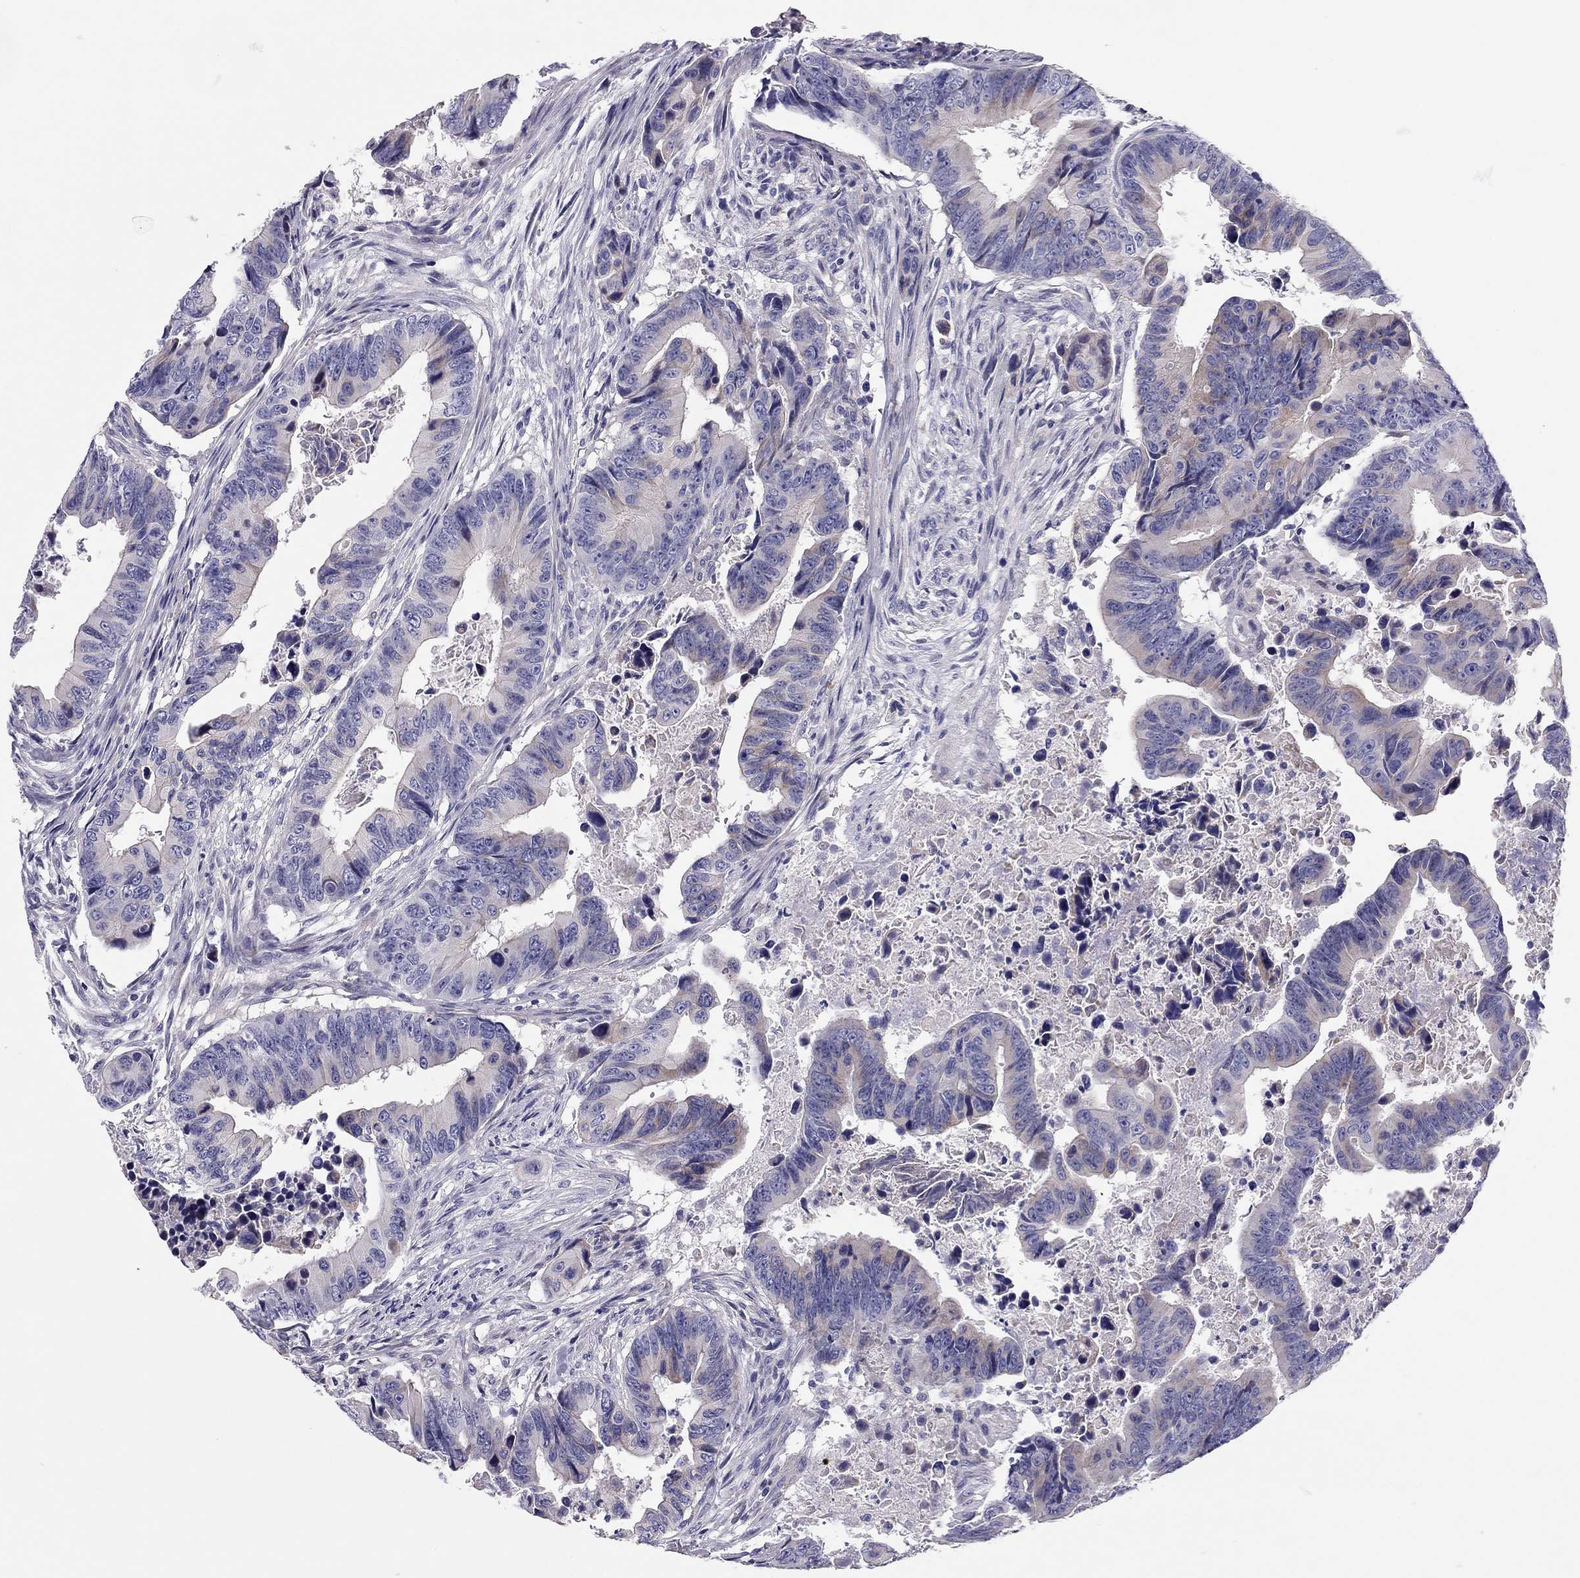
{"staining": {"intensity": "weak", "quantity": "<25%", "location": "cytoplasmic/membranous"}, "tissue": "colorectal cancer", "cell_type": "Tumor cells", "image_type": "cancer", "snomed": [{"axis": "morphology", "description": "Adenocarcinoma, NOS"}, {"axis": "topography", "description": "Colon"}], "caption": "A histopathology image of human colorectal adenocarcinoma is negative for staining in tumor cells.", "gene": "SCARB1", "patient": {"sex": "female", "age": 87}}